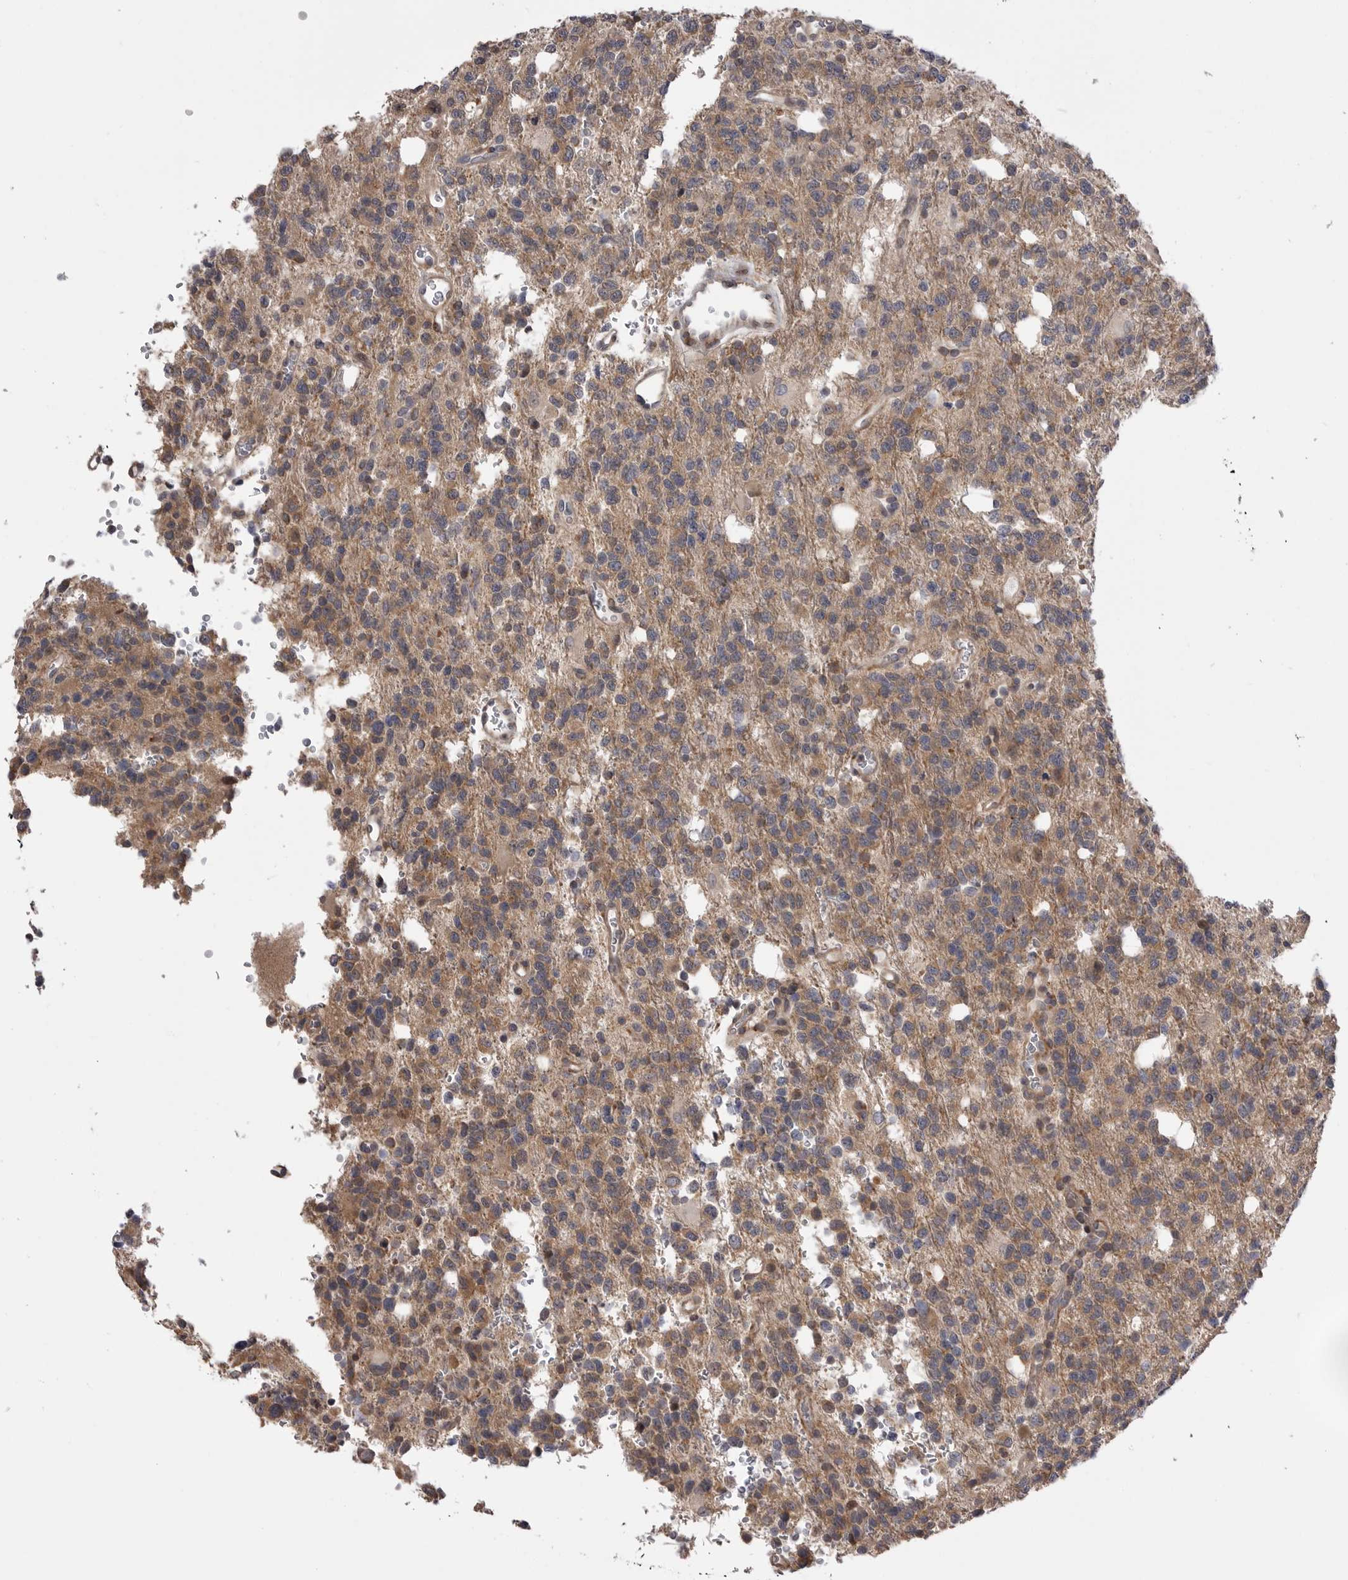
{"staining": {"intensity": "moderate", "quantity": ">75%", "location": "cytoplasmic/membranous"}, "tissue": "glioma", "cell_type": "Tumor cells", "image_type": "cancer", "snomed": [{"axis": "morphology", "description": "Glioma, malignant, High grade"}, {"axis": "topography", "description": "Brain"}], "caption": "Immunohistochemical staining of malignant glioma (high-grade) displays medium levels of moderate cytoplasmic/membranous protein staining in approximately >75% of tumor cells.", "gene": "PTK2B", "patient": {"sex": "female", "age": 62}}